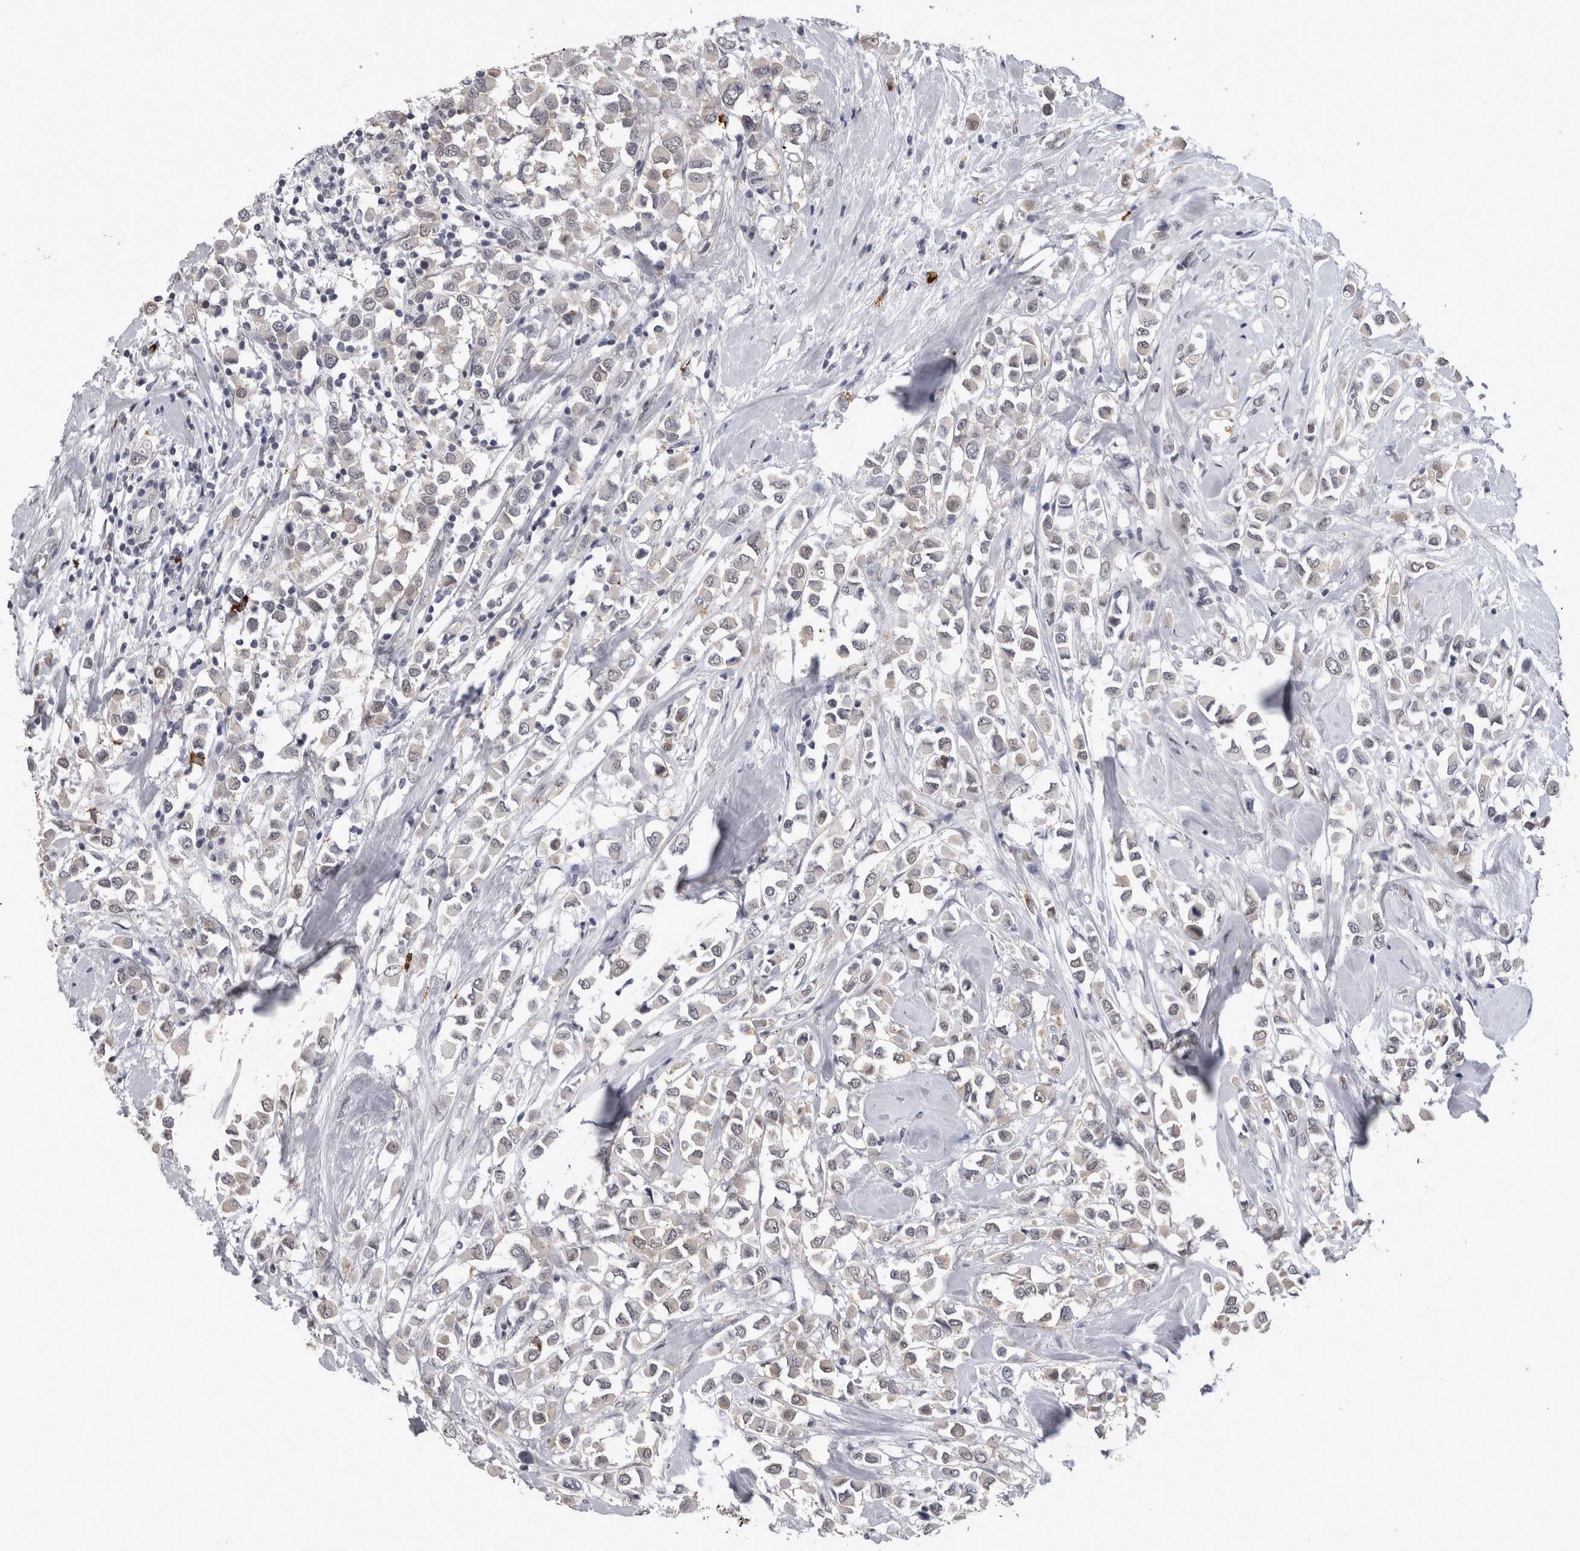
{"staining": {"intensity": "negative", "quantity": "none", "location": "none"}, "tissue": "breast cancer", "cell_type": "Tumor cells", "image_type": "cancer", "snomed": [{"axis": "morphology", "description": "Duct carcinoma"}, {"axis": "topography", "description": "Breast"}], "caption": "Immunohistochemistry of human breast cancer (infiltrating ductal carcinoma) displays no expression in tumor cells.", "gene": "PEBP4", "patient": {"sex": "female", "age": 61}}